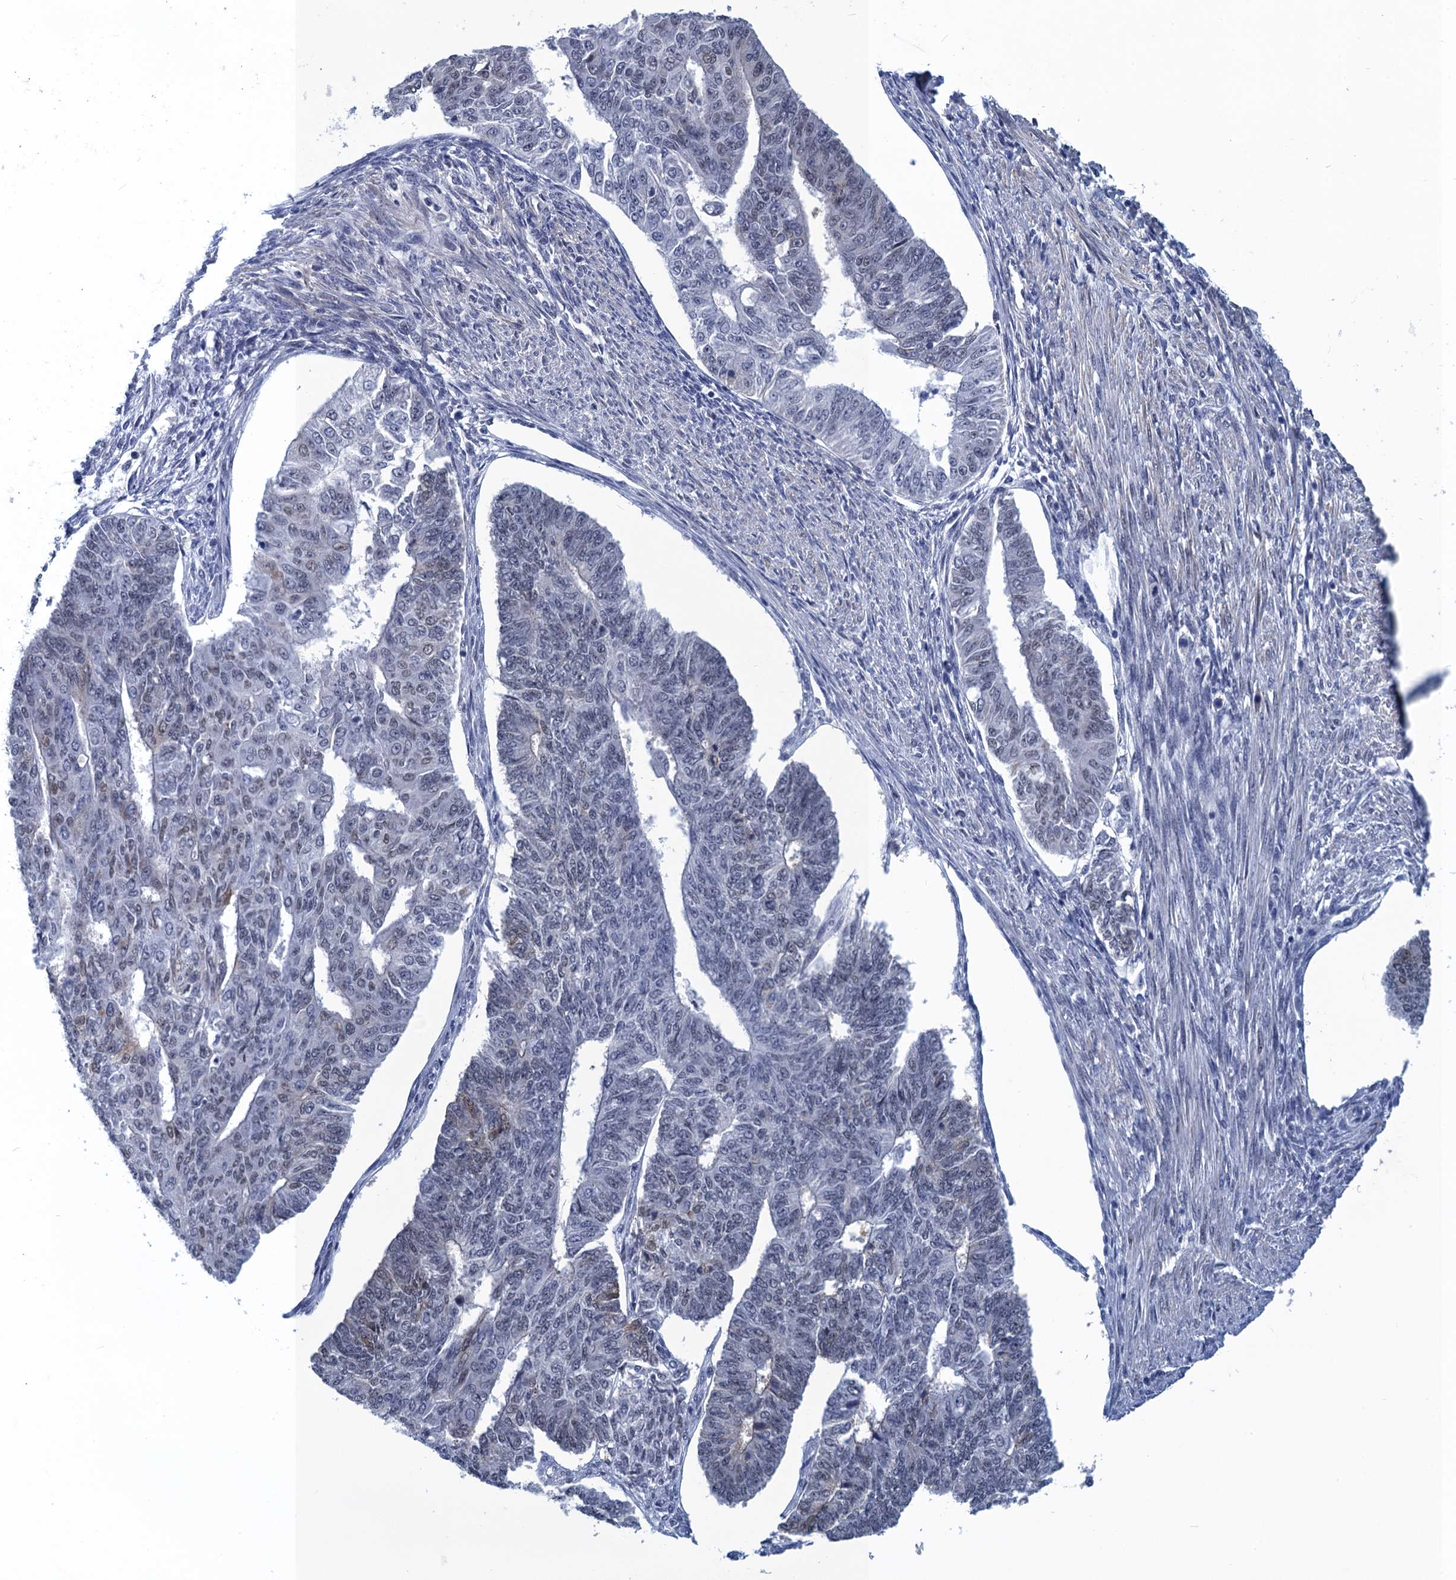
{"staining": {"intensity": "negative", "quantity": "none", "location": "none"}, "tissue": "endometrial cancer", "cell_type": "Tumor cells", "image_type": "cancer", "snomed": [{"axis": "morphology", "description": "Adenocarcinoma, NOS"}, {"axis": "topography", "description": "Endometrium"}], "caption": "IHC image of neoplastic tissue: endometrial adenocarcinoma stained with DAB (3,3'-diaminobenzidine) shows no significant protein positivity in tumor cells.", "gene": "GINS3", "patient": {"sex": "female", "age": 32}}